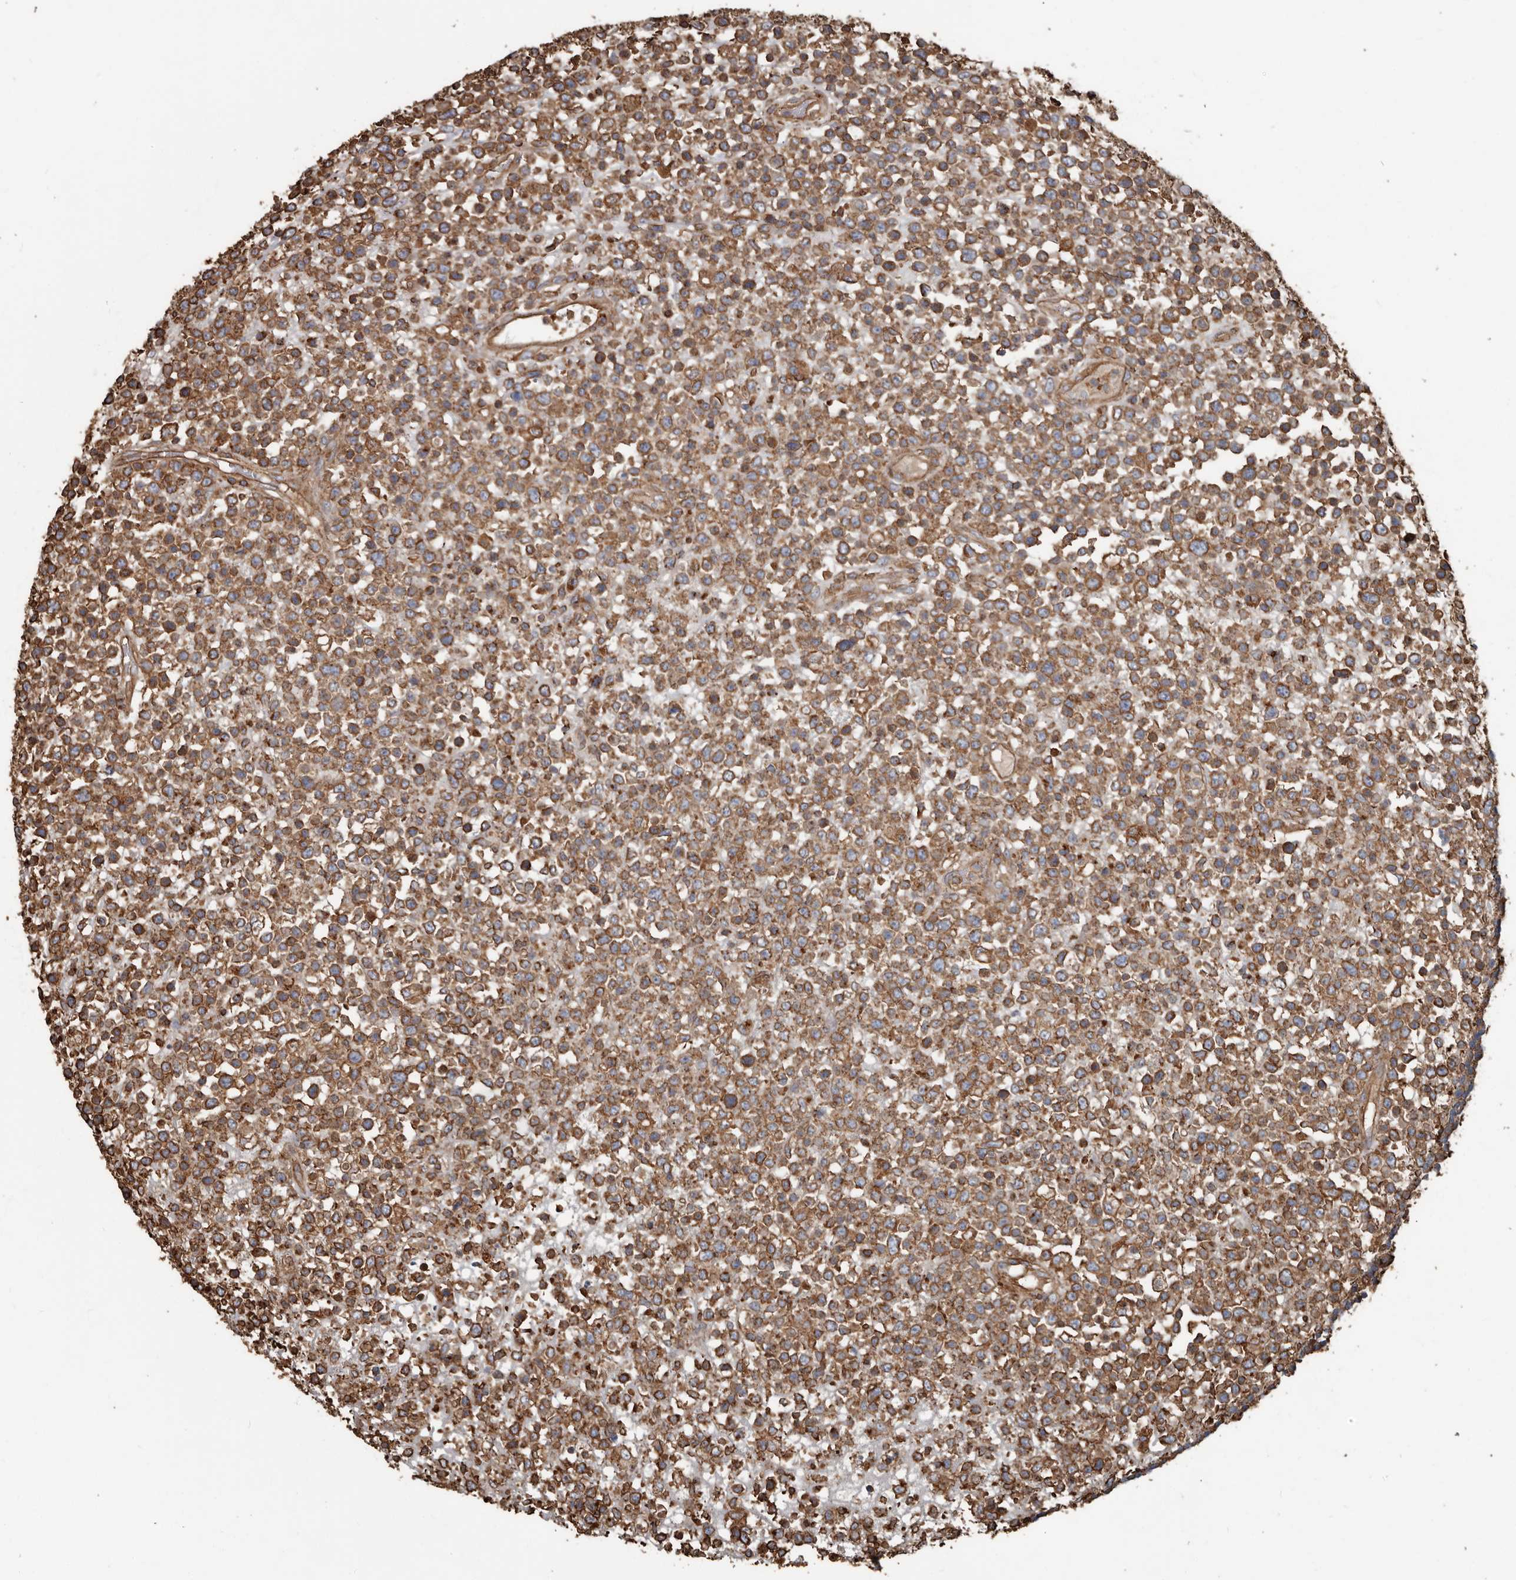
{"staining": {"intensity": "strong", "quantity": ">75%", "location": "cytoplasmic/membranous"}, "tissue": "lymphoma", "cell_type": "Tumor cells", "image_type": "cancer", "snomed": [{"axis": "morphology", "description": "Malignant lymphoma, non-Hodgkin's type, High grade"}, {"axis": "topography", "description": "Colon"}], "caption": "Protein staining displays strong cytoplasmic/membranous expression in approximately >75% of tumor cells in high-grade malignant lymphoma, non-Hodgkin's type.", "gene": "DENND6B", "patient": {"sex": "female", "age": 53}}